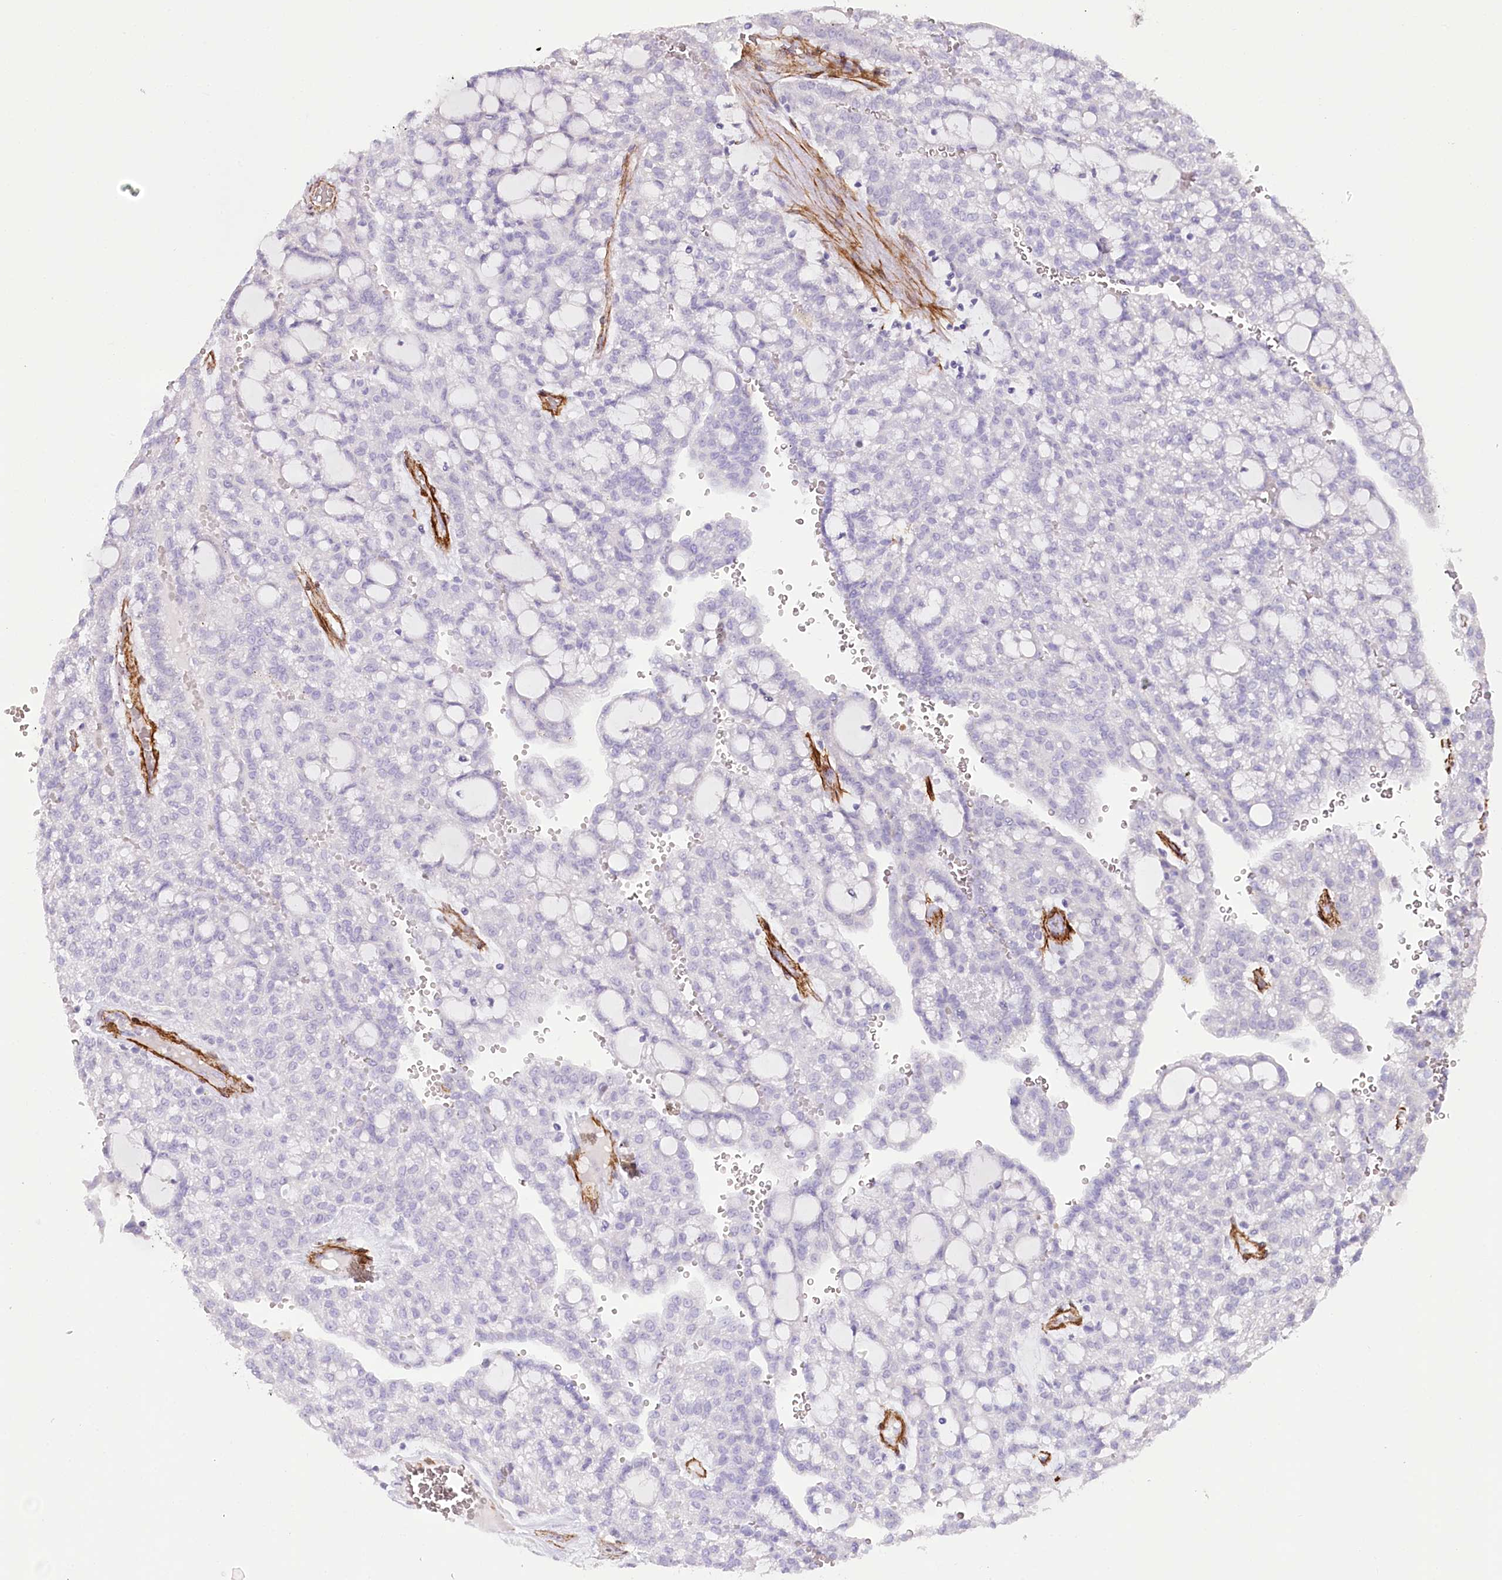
{"staining": {"intensity": "negative", "quantity": "none", "location": "none"}, "tissue": "renal cancer", "cell_type": "Tumor cells", "image_type": "cancer", "snomed": [{"axis": "morphology", "description": "Adenocarcinoma, NOS"}, {"axis": "topography", "description": "Kidney"}], "caption": "Renal cancer was stained to show a protein in brown. There is no significant staining in tumor cells. (DAB immunohistochemistry (IHC) with hematoxylin counter stain).", "gene": "SYNPO2", "patient": {"sex": "male", "age": 63}}